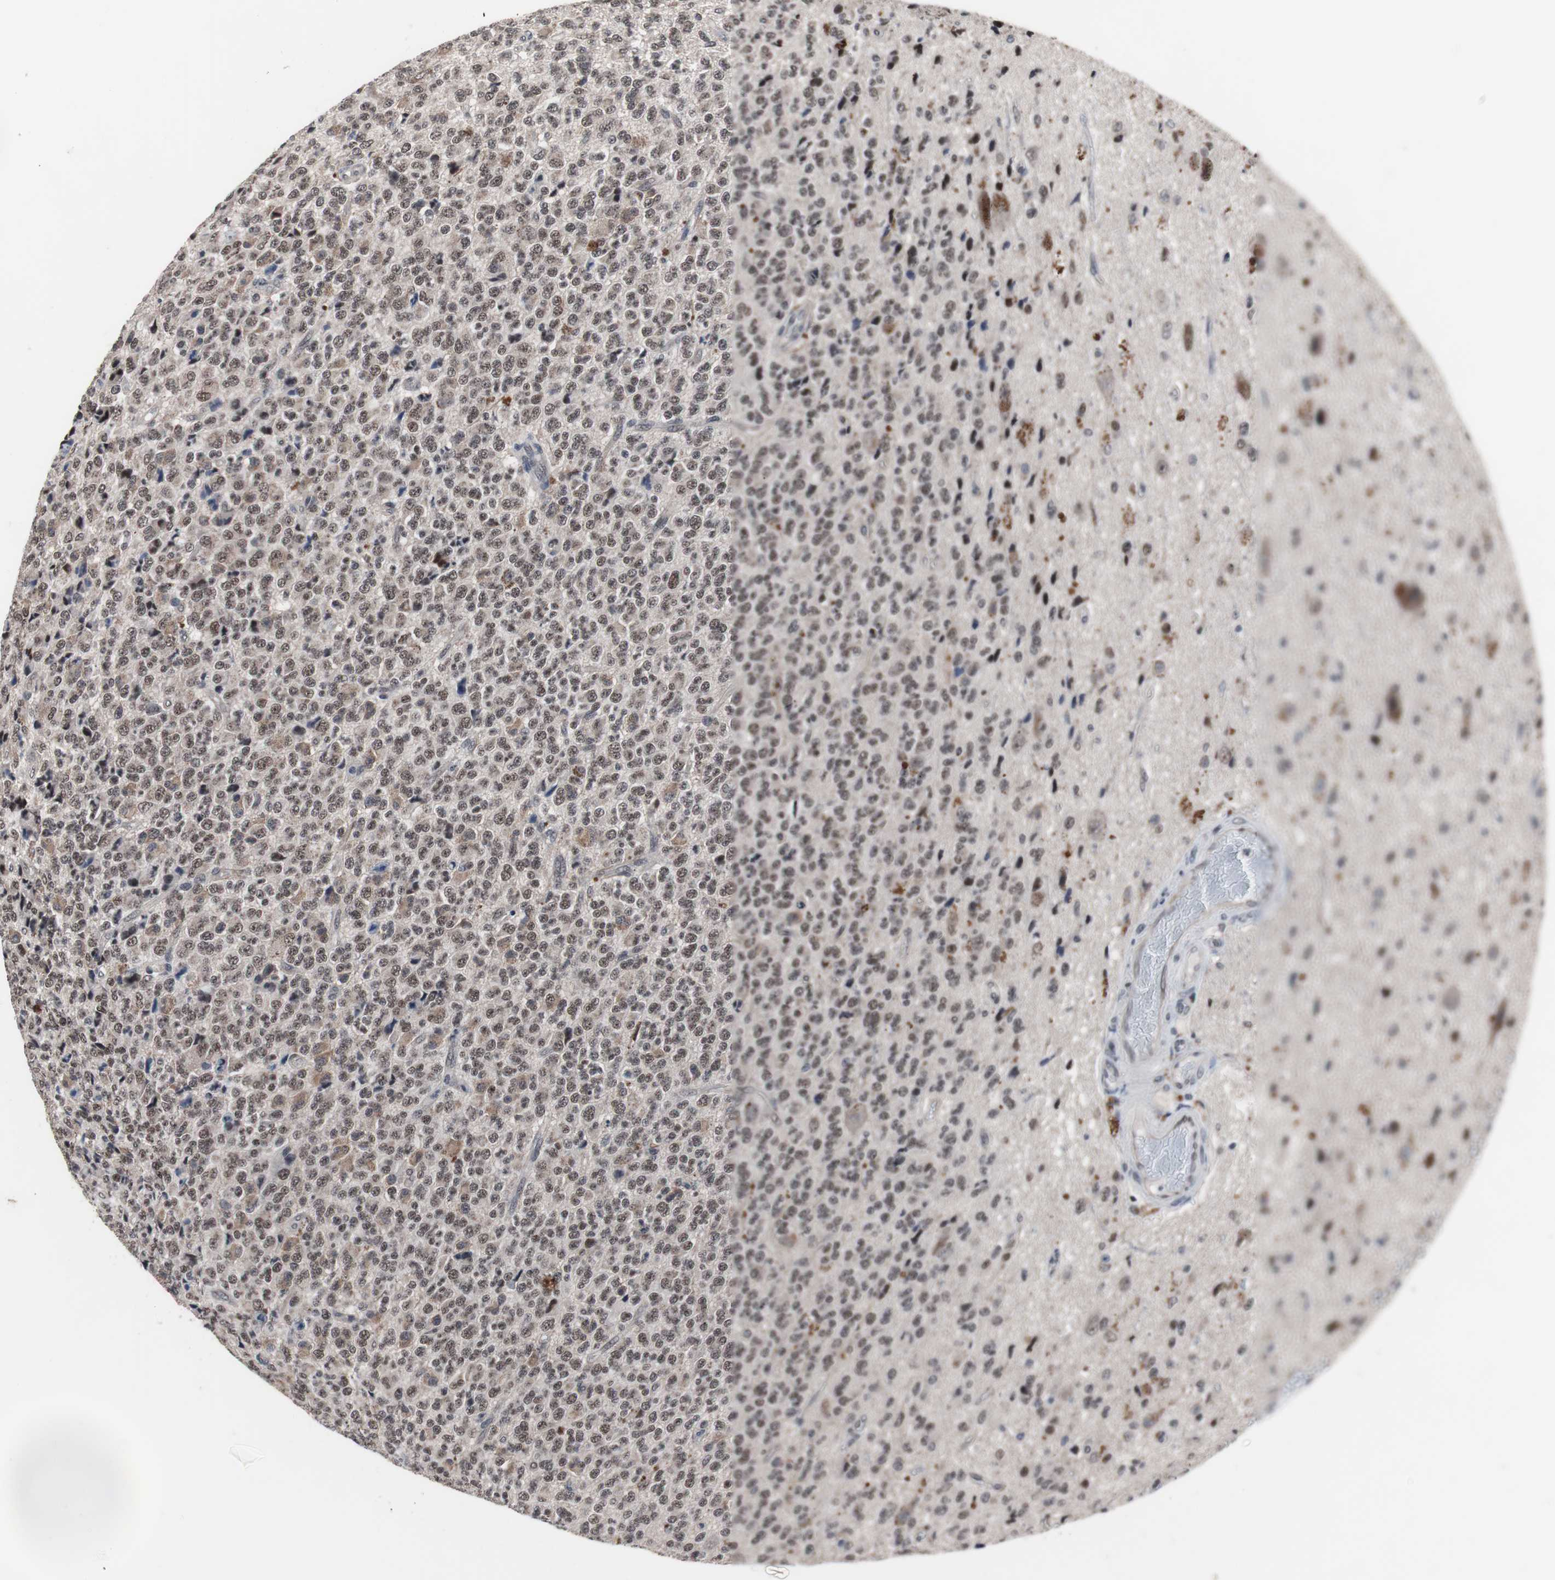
{"staining": {"intensity": "moderate", "quantity": ">75%", "location": "cytoplasmic/membranous,nuclear"}, "tissue": "glioma", "cell_type": "Tumor cells", "image_type": "cancer", "snomed": [{"axis": "morphology", "description": "Glioma, malignant, High grade"}, {"axis": "topography", "description": "pancreas cauda"}], "caption": "Protein staining displays moderate cytoplasmic/membranous and nuclear expression in about >75% of tumor cells in glioma.", "gene": "GTF2F2", "patient": {"sex": "male", "age": 60}}